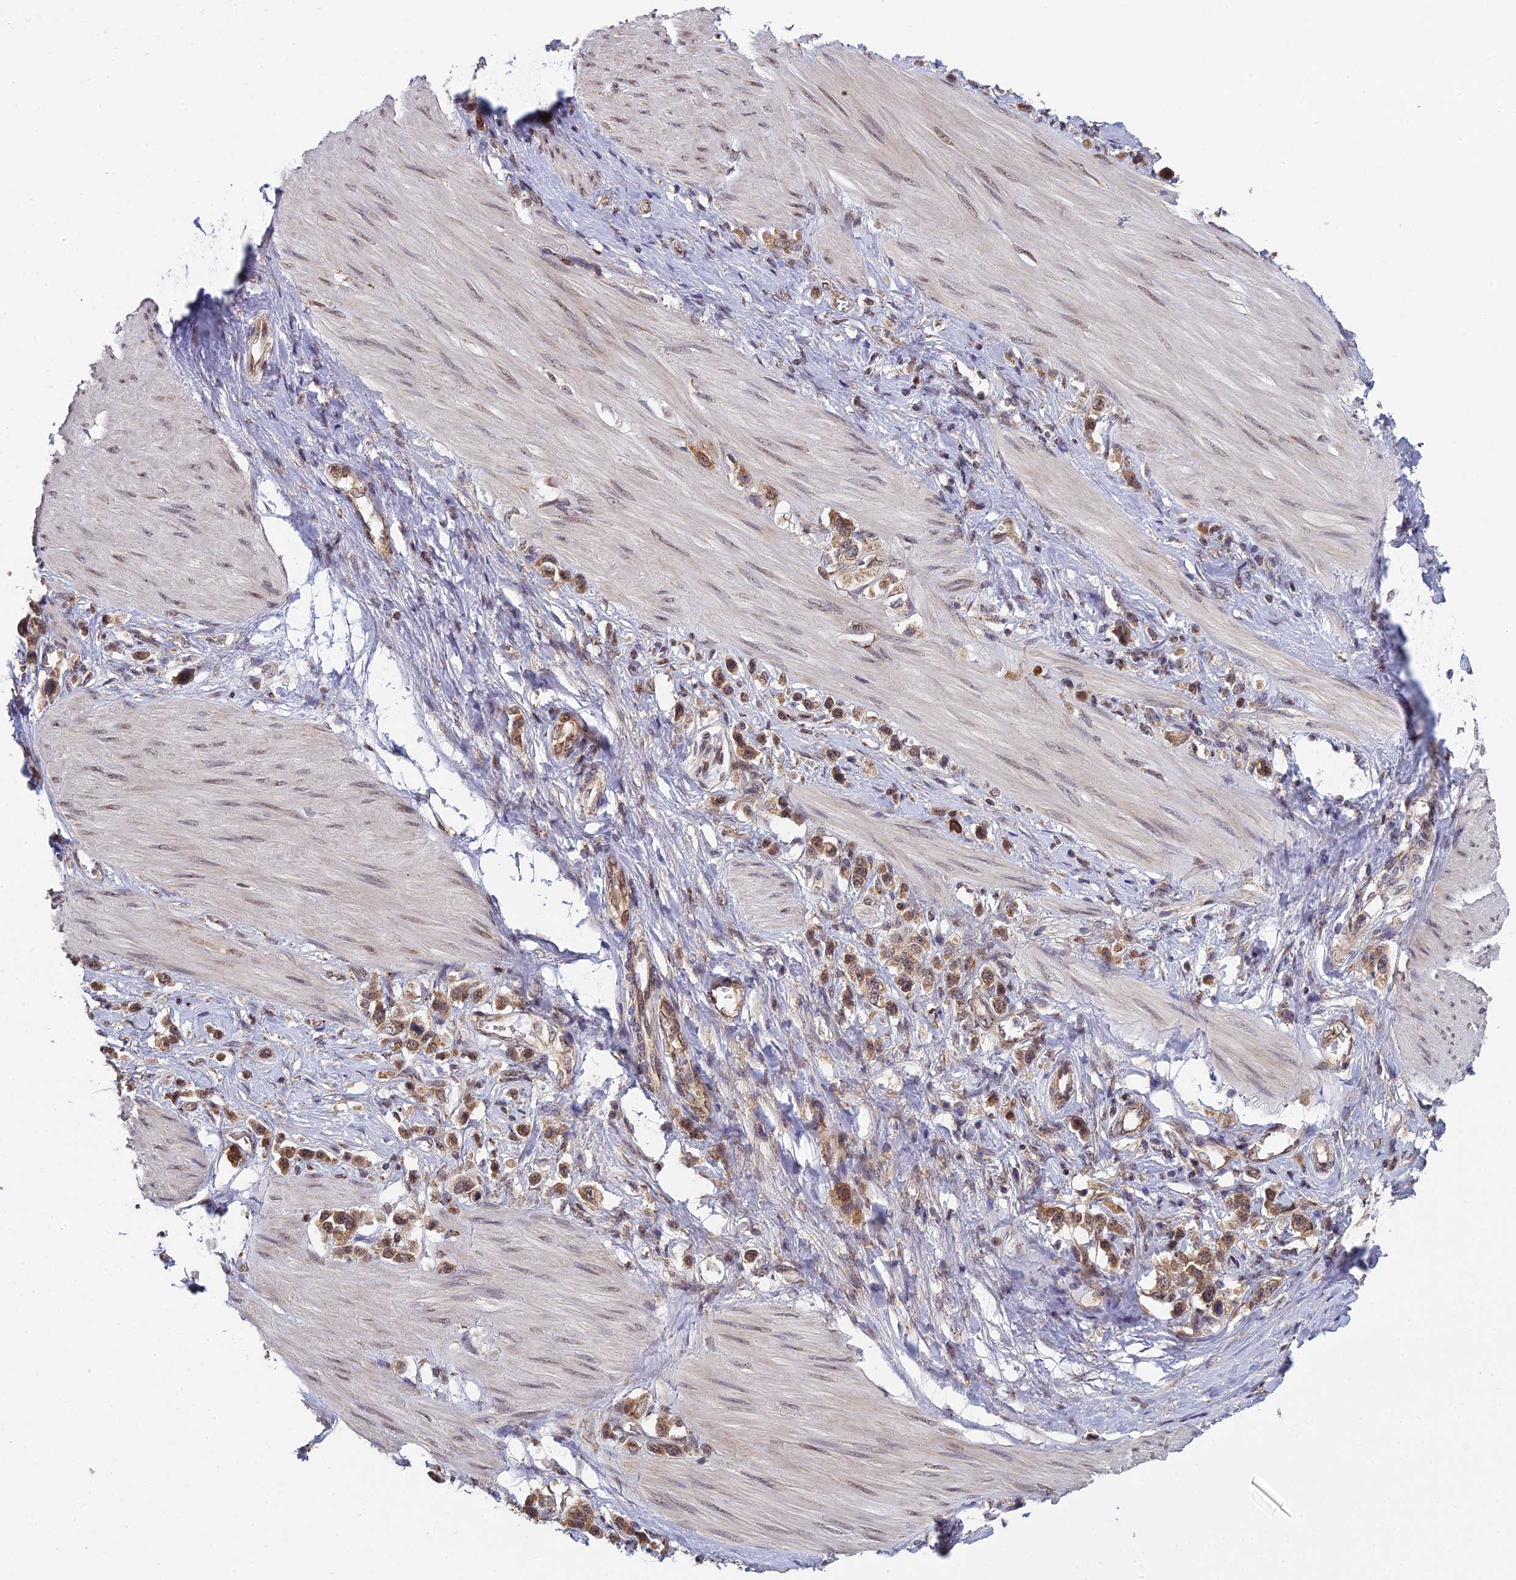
{"staining": {"intensity": "moderate", "quantity": ">75%", "location": "cytoplasmic/membranous,nuclear"}, "tissue": "stomach cancer", "cell_type": "Tumor cells", "image_type": "cancer", "snomed": [{"axis": "morphology", "description": "Adenocarcinoma, NOS"}, {"axis": "topography", "description": "Stomach"}], "caption": "Approximately >75% of tumor cells in stomach adenocarcinoma reveal moderate cytoplasmic/membranous and nuclear protein expression as visualized by brown immunohistochemical staining.", "gene": "MEOX1", "patient": {"sex": "female", "age": 65}}